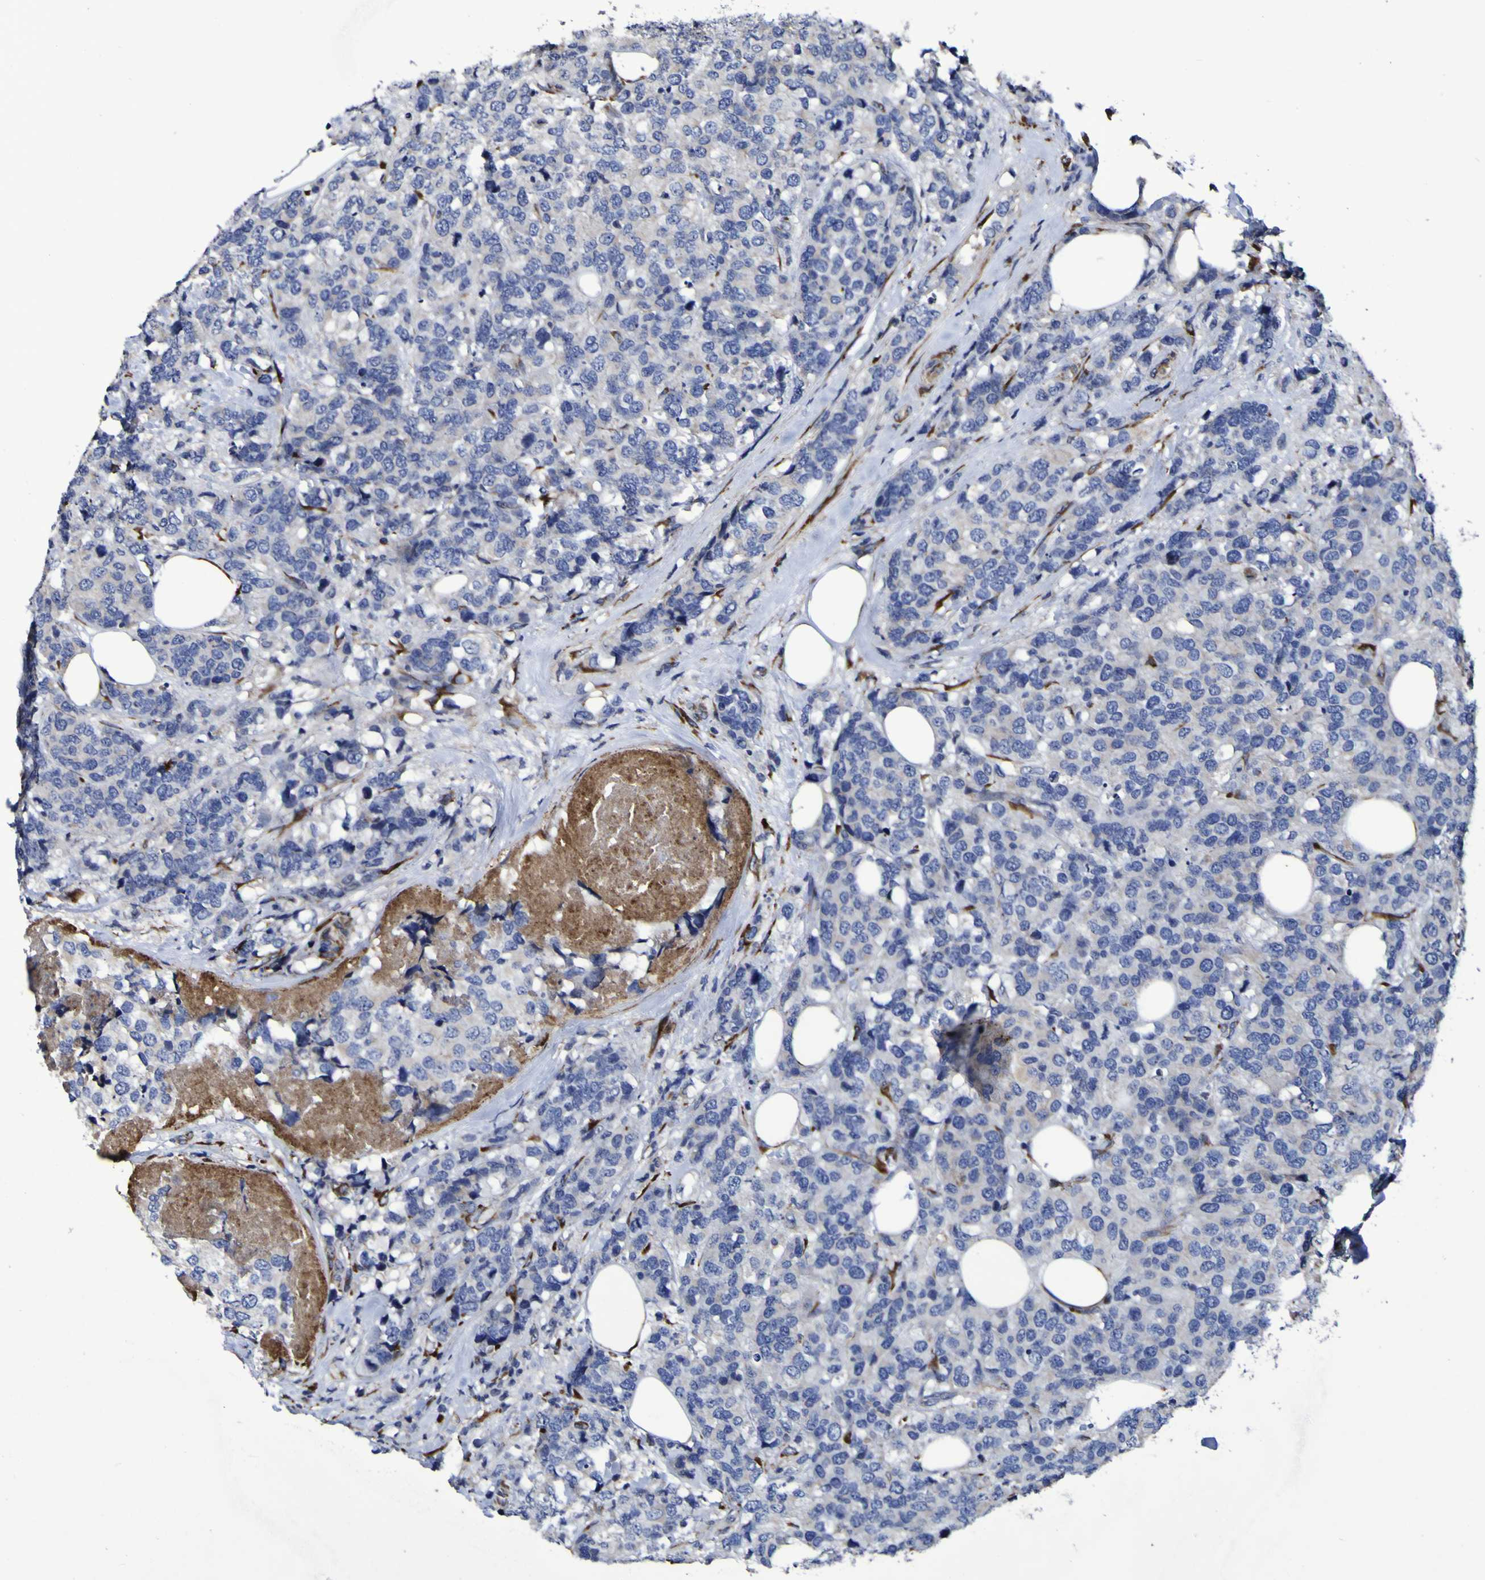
{"staining": {"intensity": "negative", "quantity": "none", "location": "none"}, "tissue": "breast cancer", "cell_type": "Tumor cells", "image_type": "cancer", "snomed": [{"axis": "morphology", "description": "Lobular carcinoma"}, {"axis": "topography", "description": "Breast"}], "caption": "This is an immunohistochemistry (IHC) photomicrograph of lobular carcinoma (breast). There is no expression in tumor cells.", "gene": "P3H1", "patient": {"sex": "female", "age": 59}}